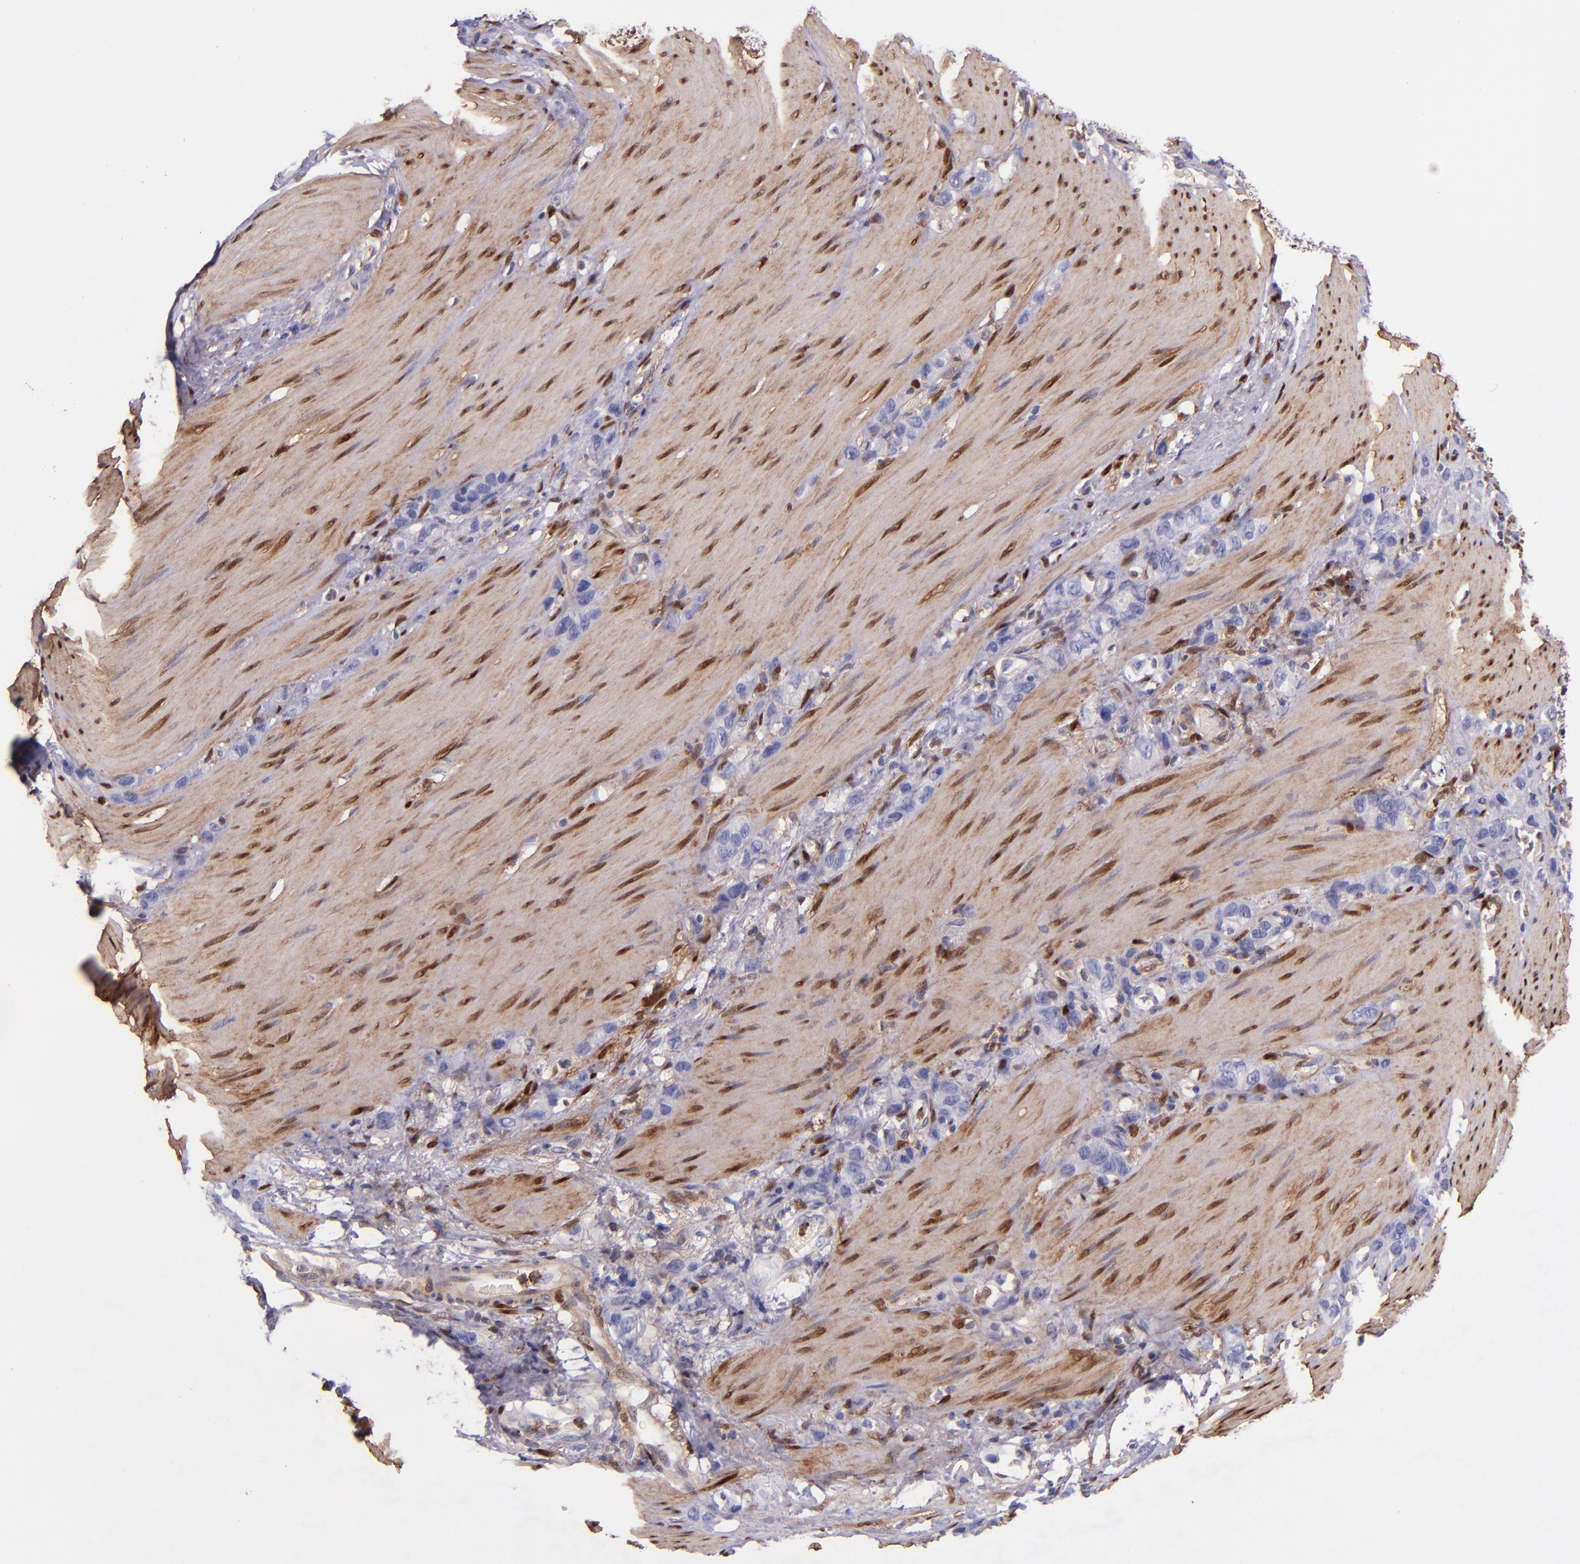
{"staining": {"intensity": "negative", "quantity": "none", "location": "none"}, "tissue": "stomach cancer", "cell_type": "Tumor cells", "image_type": "cancer", "snomed": [{"axis": "morphology", "description": "Normal tissue, NOS"}, {"axis": "morphology", "description": "Adenocarcinoma, NOS"}, {"axis": "morphology", "description": "Adenocarcinoma, High grade"}, {"axis": "topography", "description": "Stomach, upper"}, {"axis": "topography", "description": "Stomach"}], "caption": "Image shows no protein positivity in tumor cells of adenocarcinoma (stomach) tissue. The staining was performed using DAB (3,3'-diaminobenzidine) to visualize the protein expression in brown, while the nuclei were stained in blue with hematoxylin (Magnification: 20x).", "gene": "LGALS1", "patient": {"sex": "female", "age": 65}}